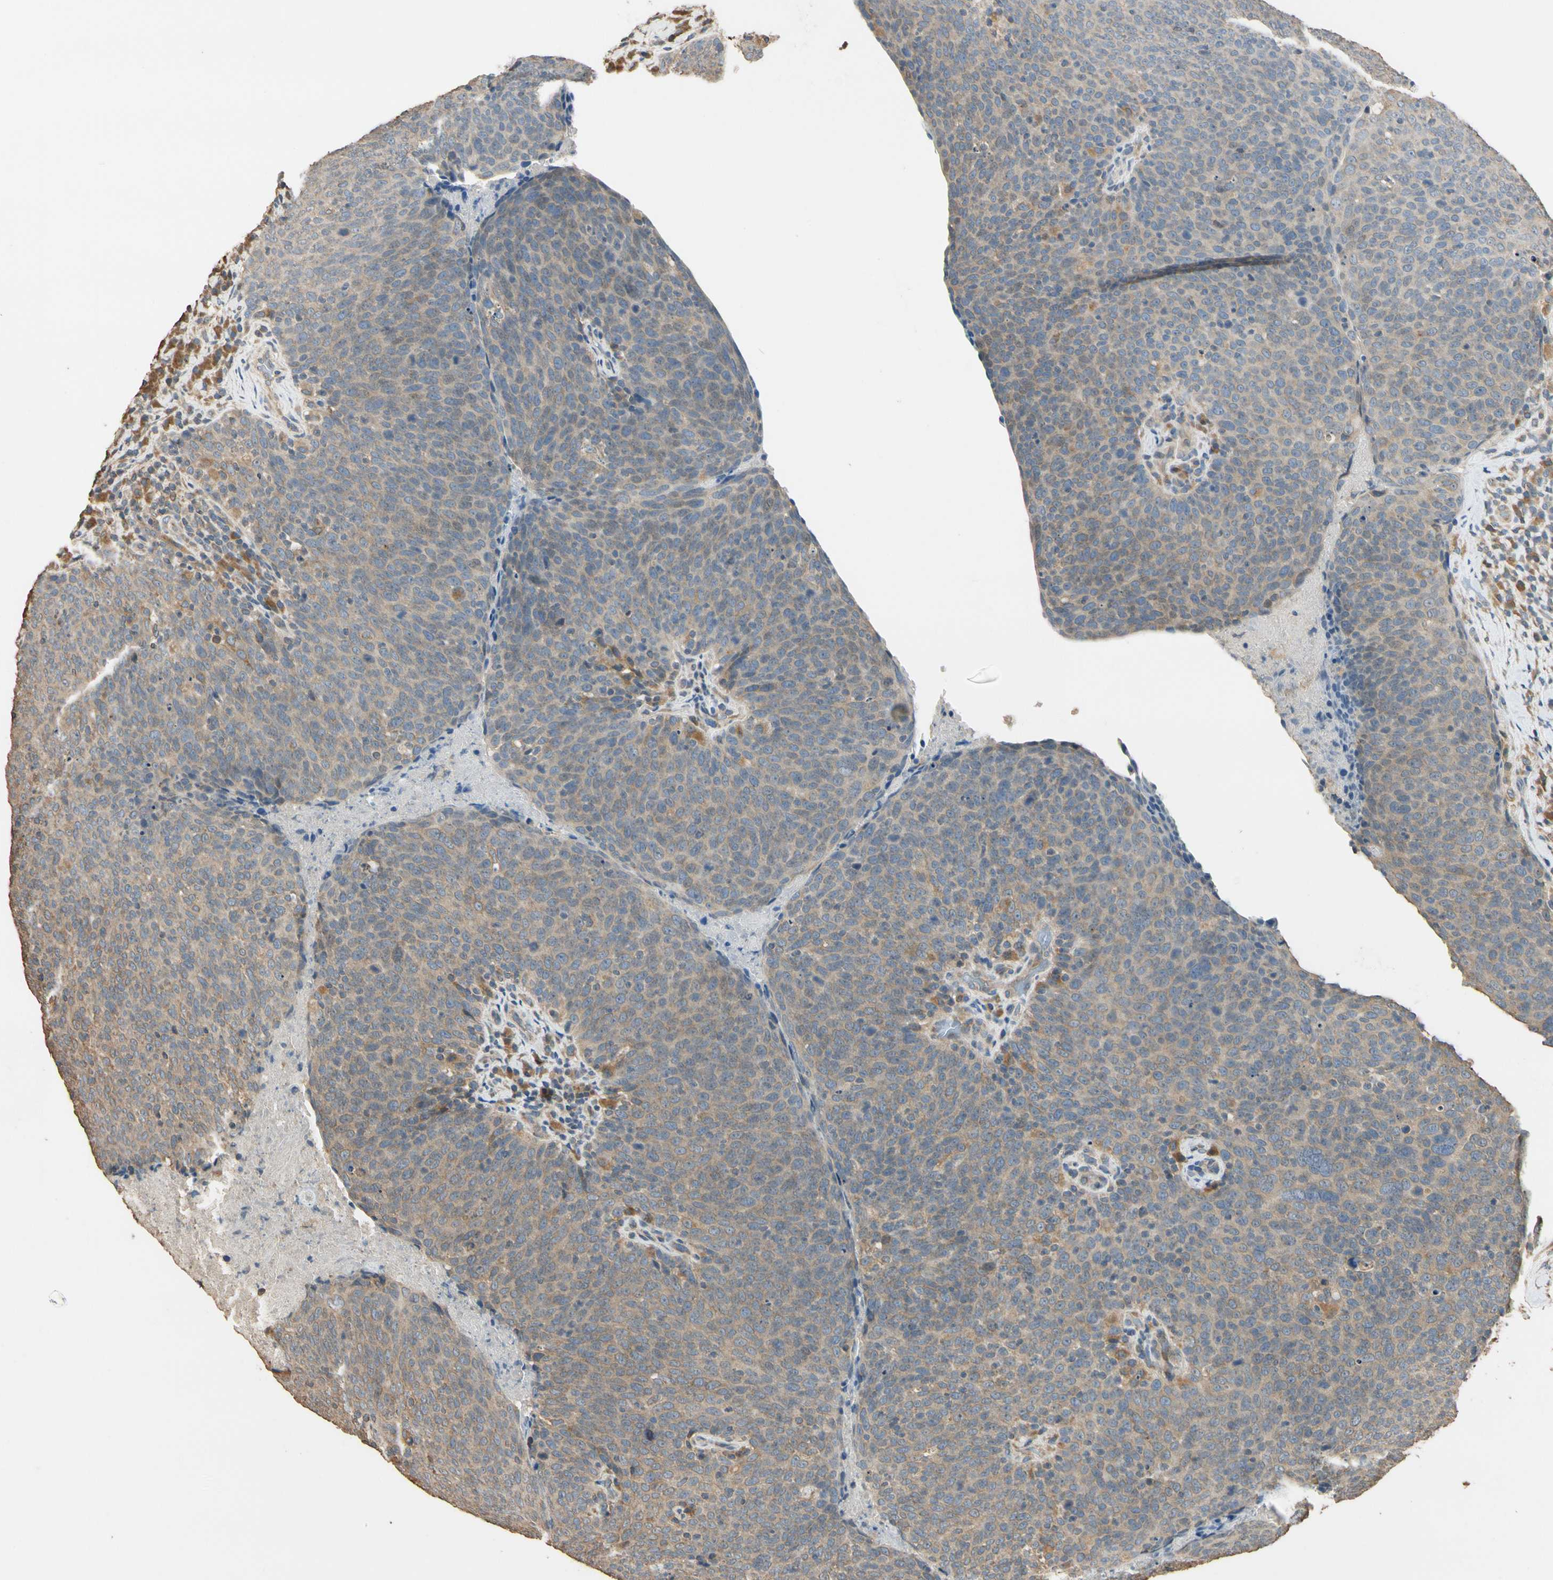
{"staining": {"intensity": "weak", "quantity": ">75%", "location": "cytoplasmic/membranous"}, "tissue": "head and neck cancer", "cell_type": "Tumor cells", "image_type": "cancer", "snomed": [{"axis": "morphology", "description": "Squamous cell carcinoma, NOS"}, {"axis": "morphology", "description": "Squamous cell carcinoma, metastatic, NOS"}, {"axis": "topography", "description": "Lymph node"}, {"axis": "topography", "description": "Head-Neck"}], "caption": "A low amount of weak cytoplasmic/membranous expression is seen in approximately >75% of tumor cells in head and neck squamous cell carcinoma tissue.", "gene": "STX18", "patient": {"sex": "male", "age": 62}}